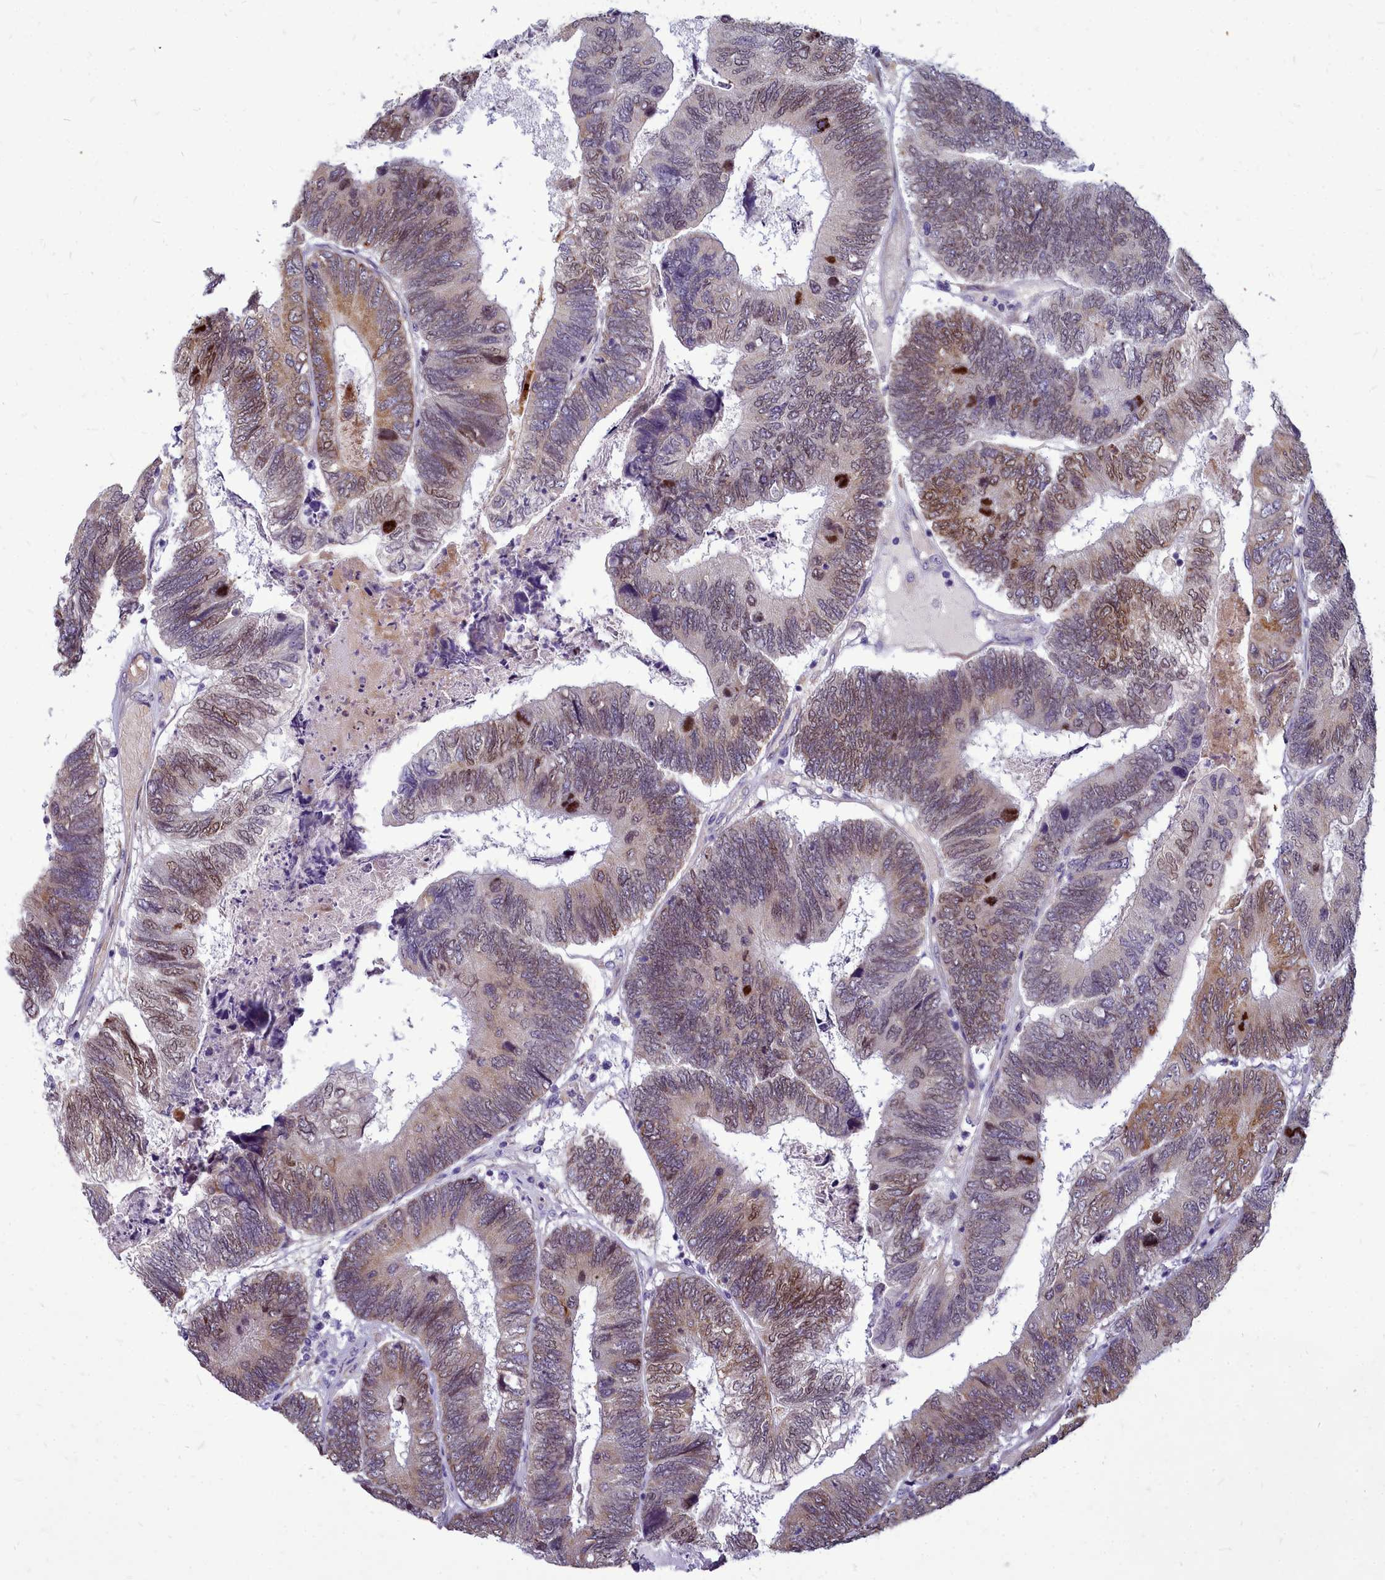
{"staining": {"intensity": "moderate", "quantity": "25%-75%", "location": "cytoplasmic/membranous,nuclear"}, "tissue": "colorectal cancer", "cell_type": "Tumor cells", "image_type": "cancer", "snomed": [{"axis": "morphology", "description": "Adenocarcinoma, NOS"}, {"axis": "topography", "description": "Colon"}], "caption": "Colorectal cancer stained for a protein (brown) exhibits moderate cytoplasmic/membranous and nuclear positive staining in about 25%-75% of tumor cells.", "gene": "SMPD4", "patient": {"sex": "female", "age": 67}}